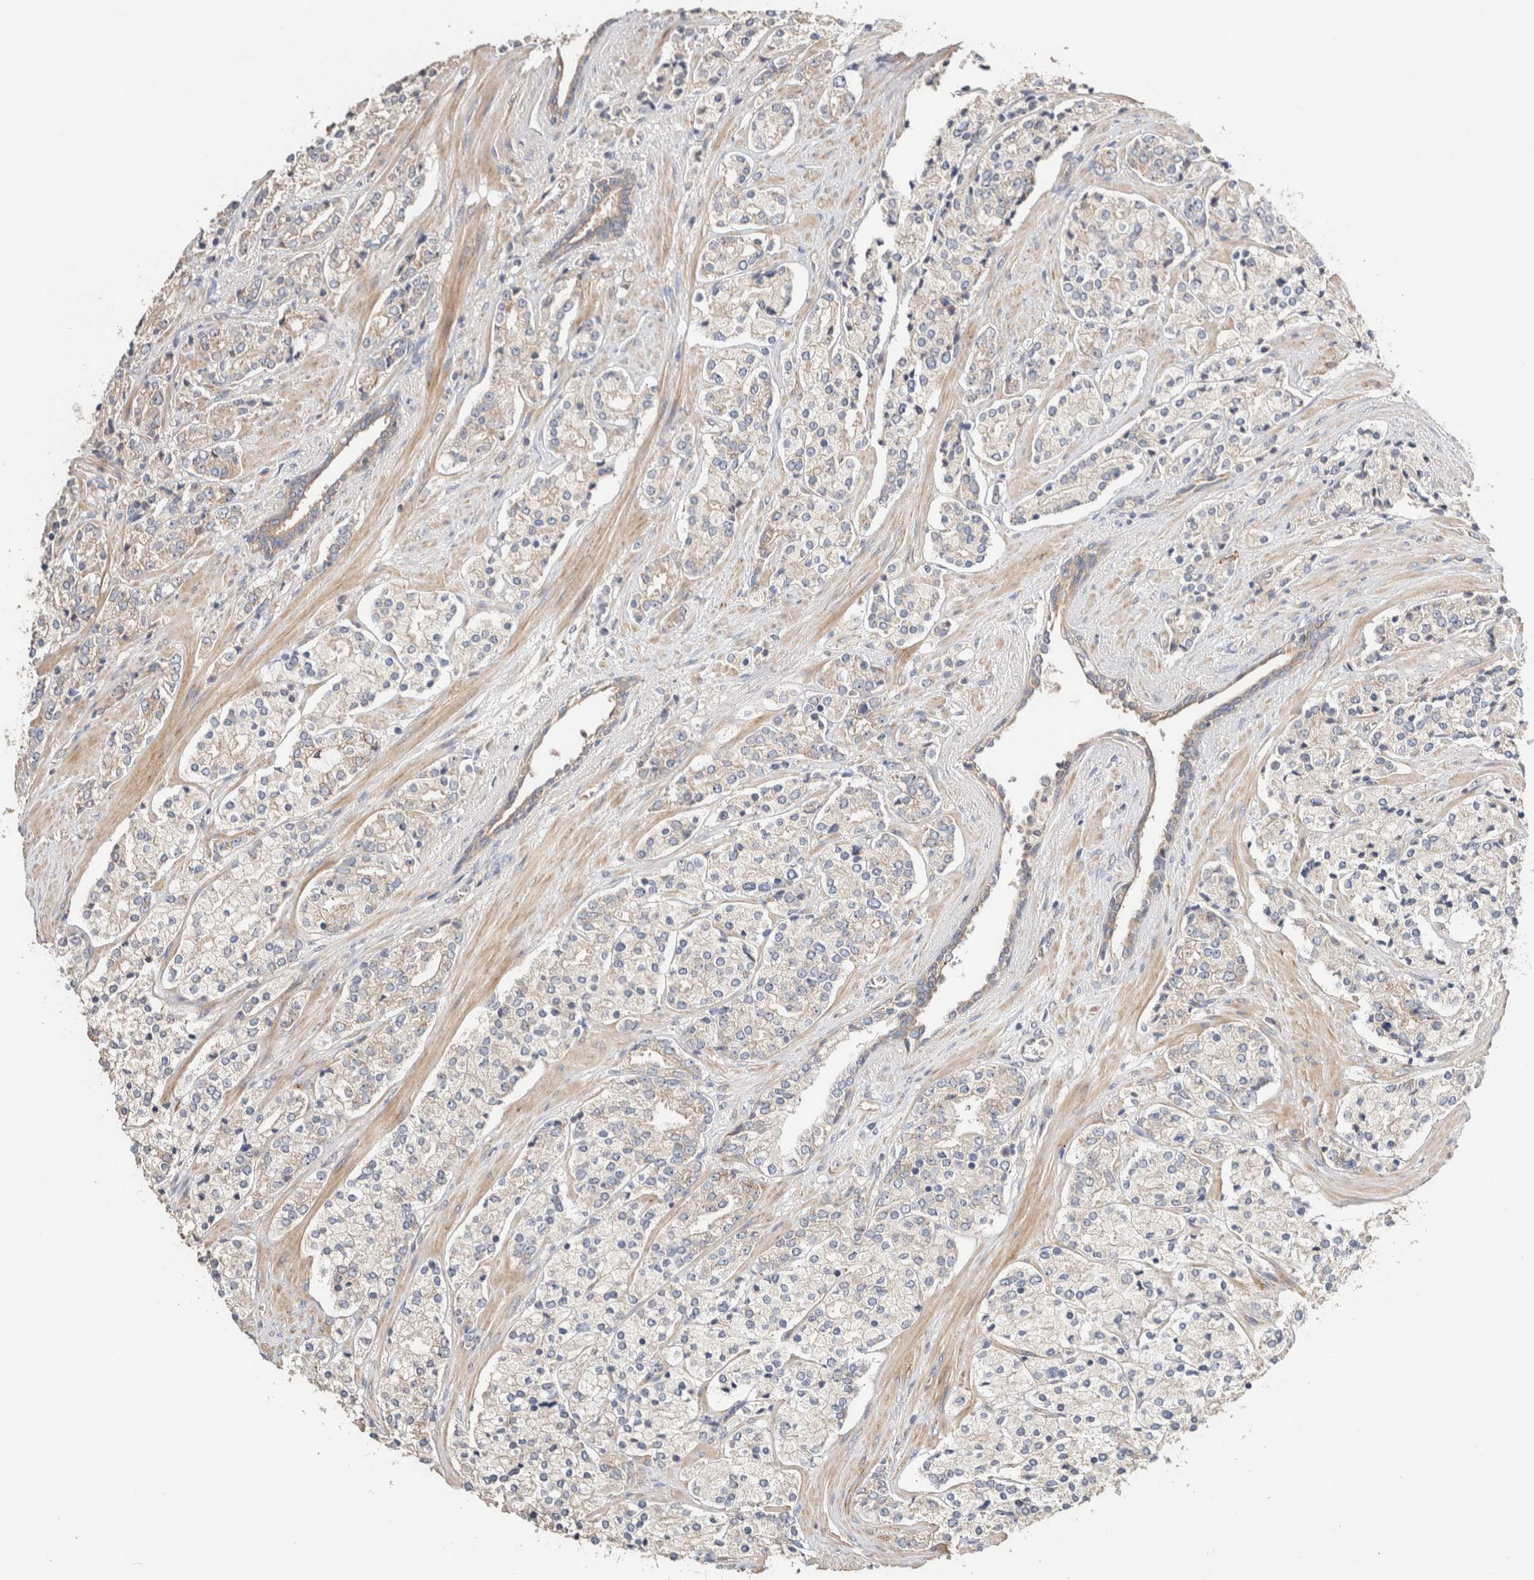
{"staining": {"intensity": "weak", "quantity": "<25%", "location": "cytoplasmic/membranous"}, "tissue": "prostate cancer", "cell_type": "Tumor cells", "image_type": "cancer", "snomed": [{"axis": "morphology", "description": "Adenocarcinoma, High grade"}, {"axis": "topography", "description": "Prostate"}], "caption": "This is an IHC micrograph of prostate cancer. There is no staining in tumor cells.", "gene": "B3GNTL1", "patient": {"sex": "male", "age": 71}}